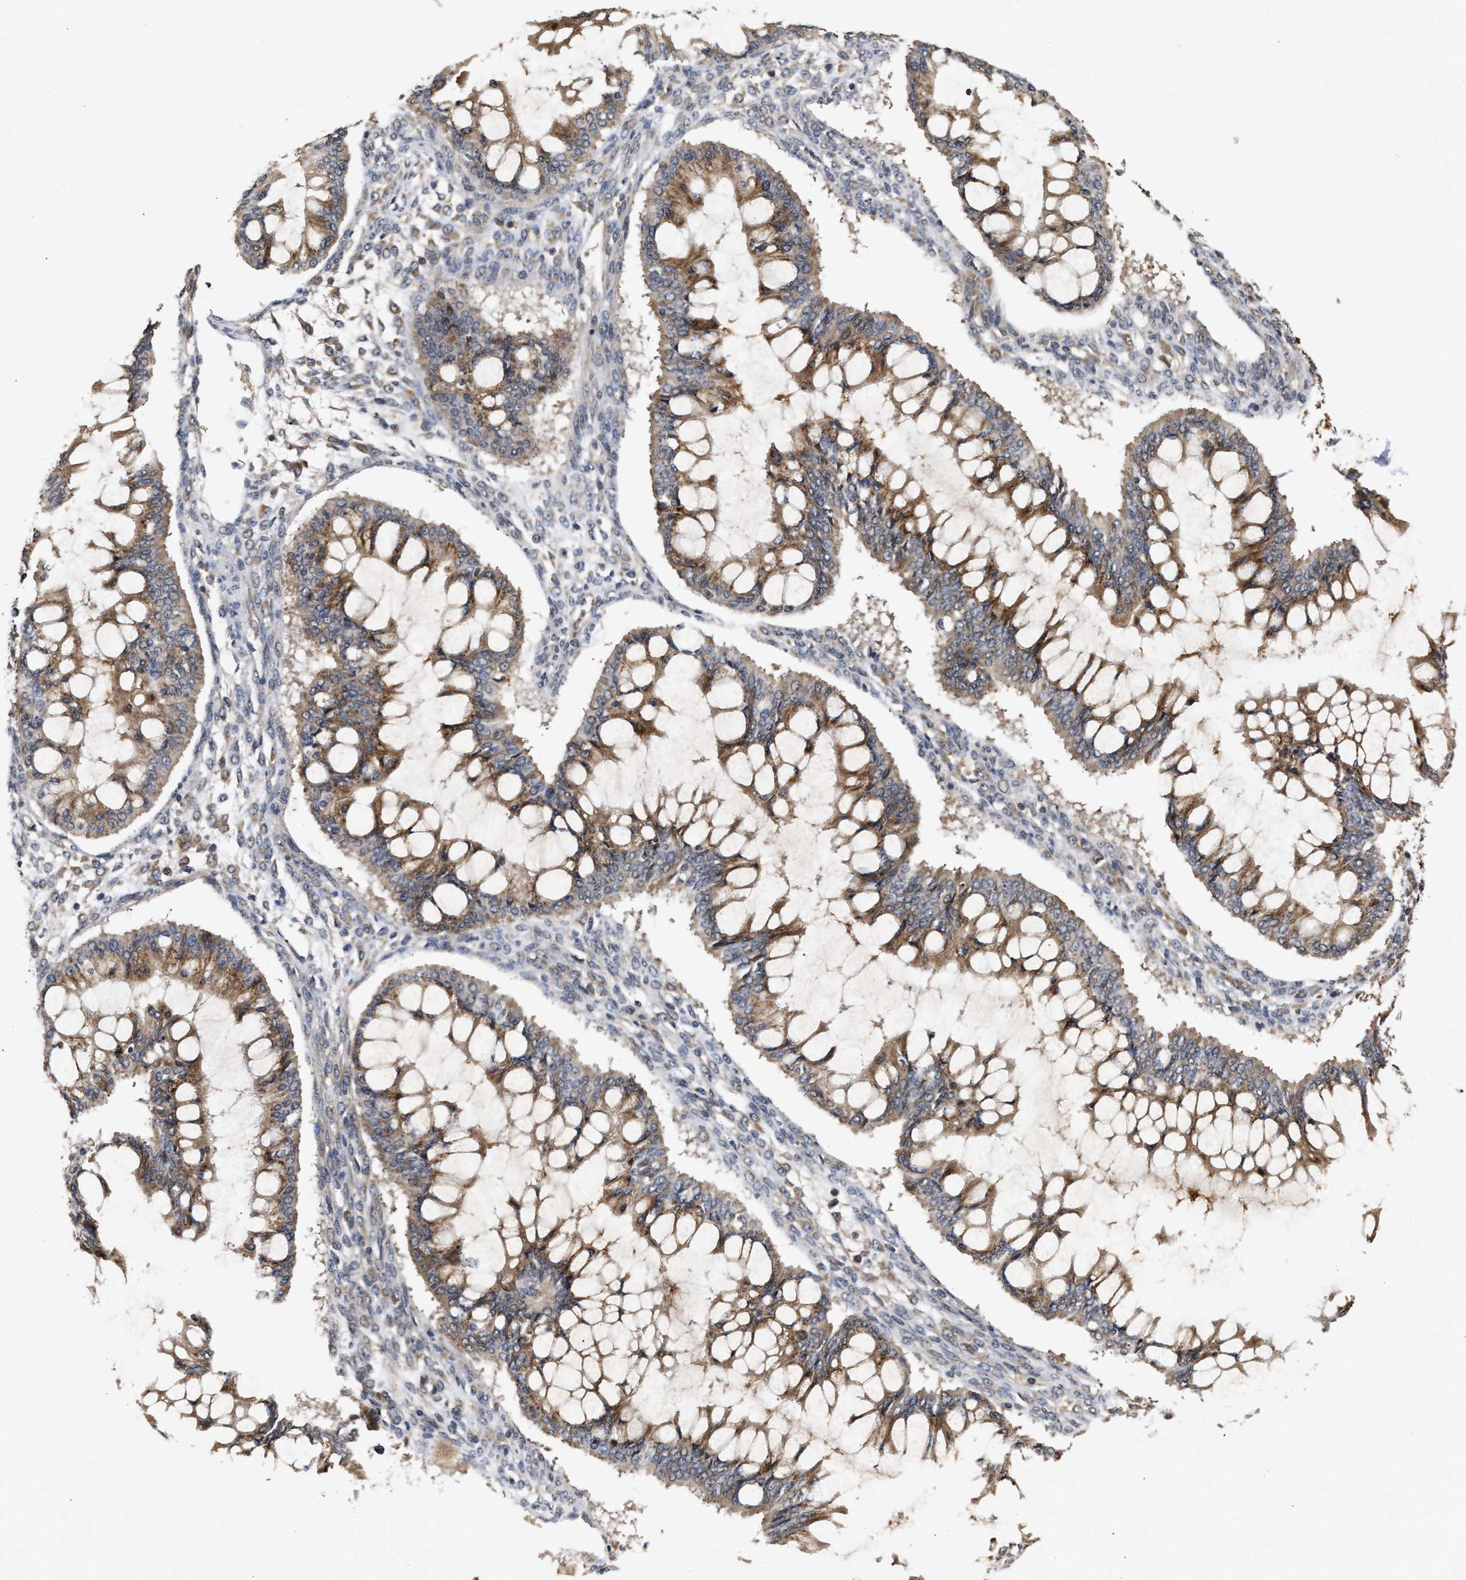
{"staining": {"intensity": "moderate", "quantity": ">75%", "location": "cytoplasmic/membranous"}, "tissue": "ovarian cancer", "cell_type": "Tumor cells", "image_type": "cancer", "snomed": [{"axis": "morphology", "description": "Cystadenocarcinoma, mucinous, NOS"}, {"axis": "topography", "description": "Ovary"}], "caption": "Mucinous cystadenocarcinoma (ovarian) stained for a protein reveals moderate cytoplasmic/membranous positivity in tumor cells. (DAB (3,3'-diaminobenzidine) = brown stain, brightfield microscopy at high magnification).", "gene": "SAR1A", "patient": {"sex": "female", "age": 73}}